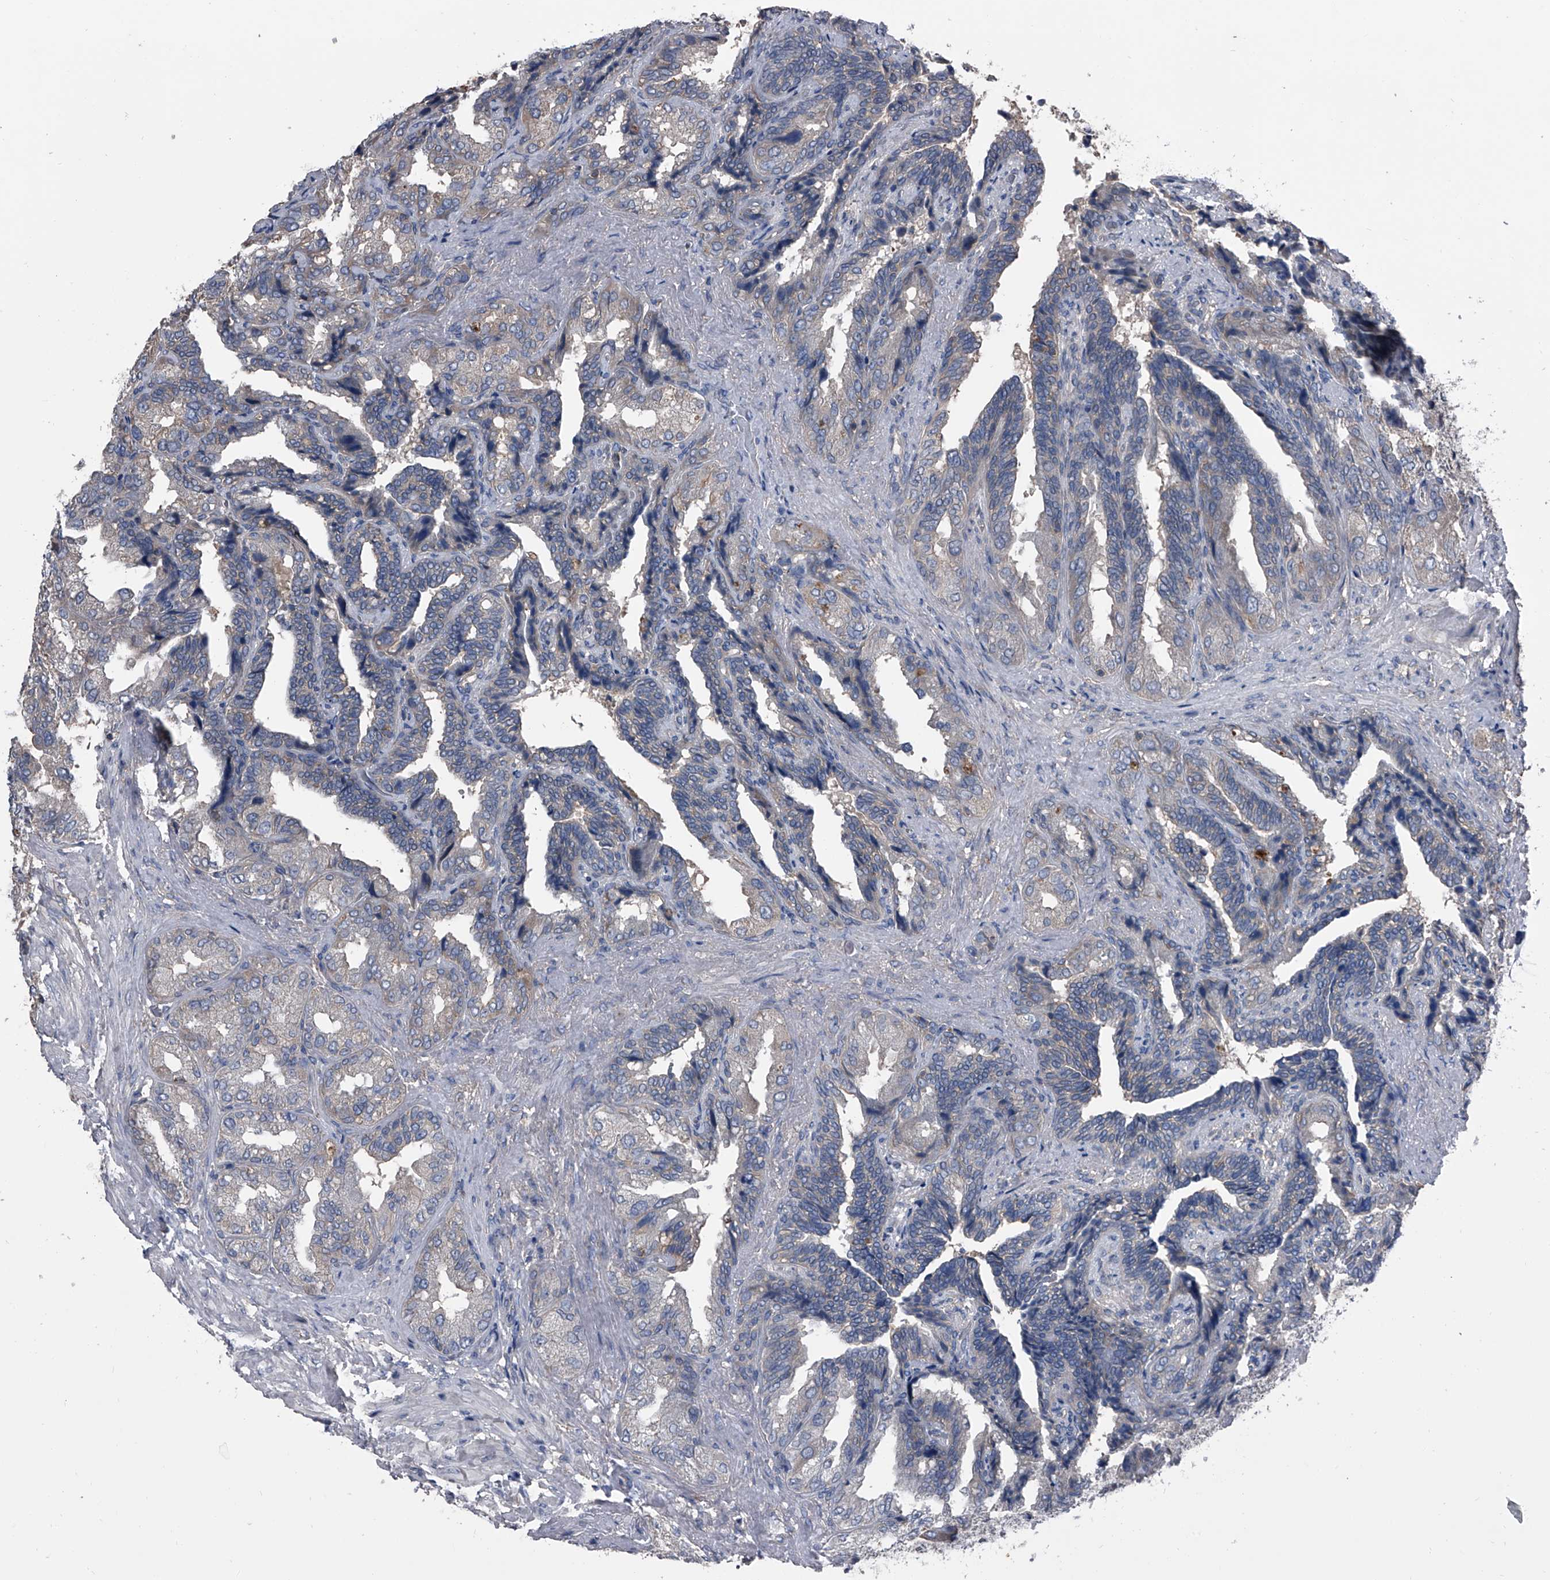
{"staining": {"intensity": "weak", "quantity": "25%-75%", "location": "cytoplasmic/membranous"}, "tissue": "seminal vesicle", "cell_type": "Glandular cells", "image_type": "normal", "snomed": [{"axis": "morphology", "description": "Normal tissue, NOS"}, {"axis": "topography", "description": "Seminal veicle"}, {"axis": "topography", "description": "Peripheral nerve tissue"}], "caption": "Approximately 25%-75% of glandular cells in normal seminal vesicle demonstrate weak cytoplasmic/membranous protein expression as visualized by brown immunohistochemical staining.", "gene": "PIP5K1A", "patient": {"sex": "male", "age": 63}}